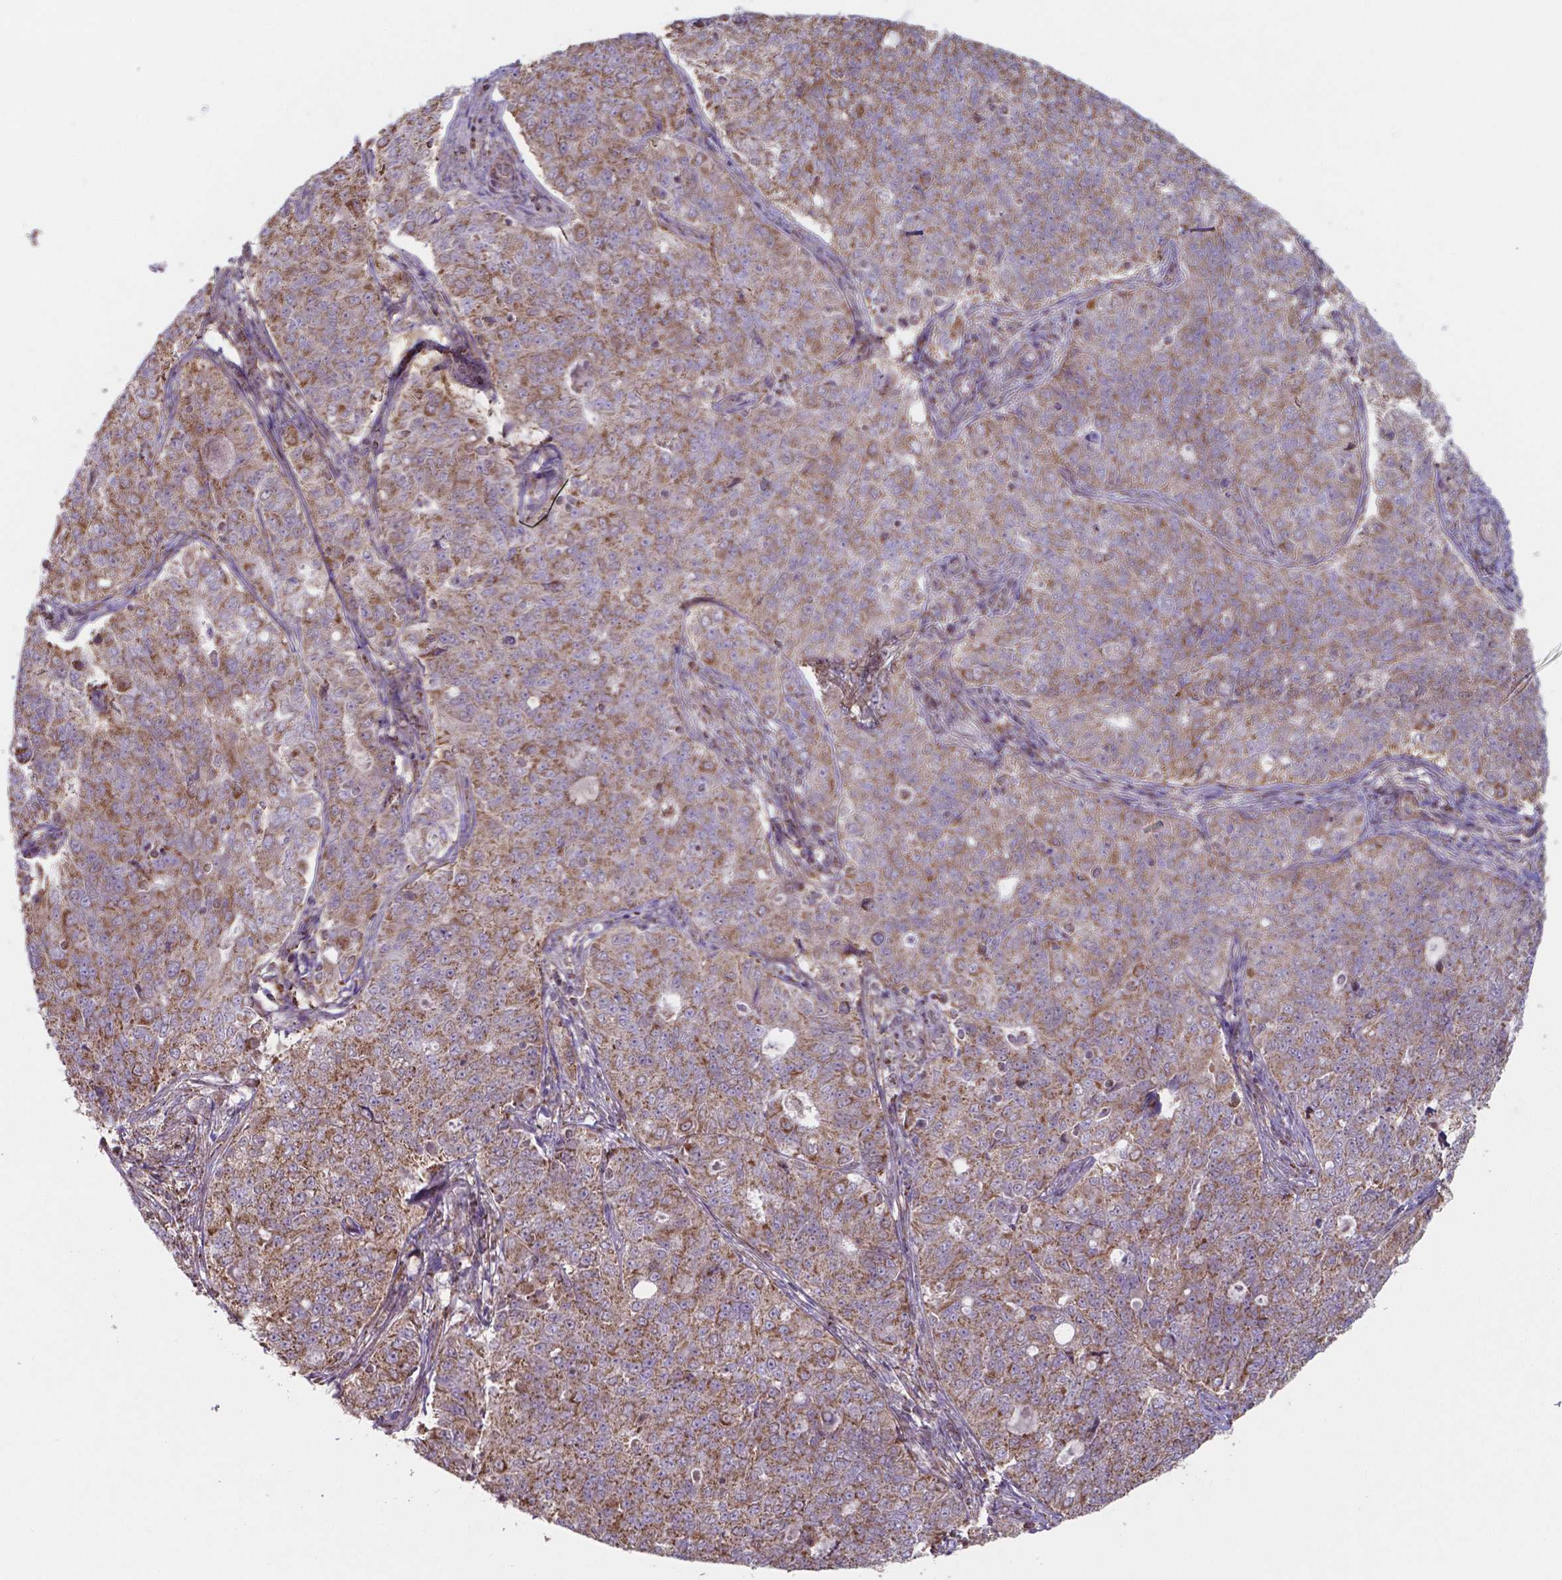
{"staining": {"intensity": "moderate", "quantity": ">75%", "location": "cytoplasmic/membranous"}, "tissue": "endometrial cancer", "cell_type": "Tumor cells", "image_type": "cancer", "snomed": [{"axis": "morphology", "description": "Adenocarcinoma, NOS"}, {"axis": "topography", "description": "Endometrium"}], "caption": "Immunohistochemistry (IHC) histopathology image of human endometrial cancer stained for a protein (brown), which demonstrates medium levels of moderate cytoplasmic/membranous positivity in about >75% of tumor cells.", "gene": "FAM114A1", "patient": {"sex": "female", "age": 43}}